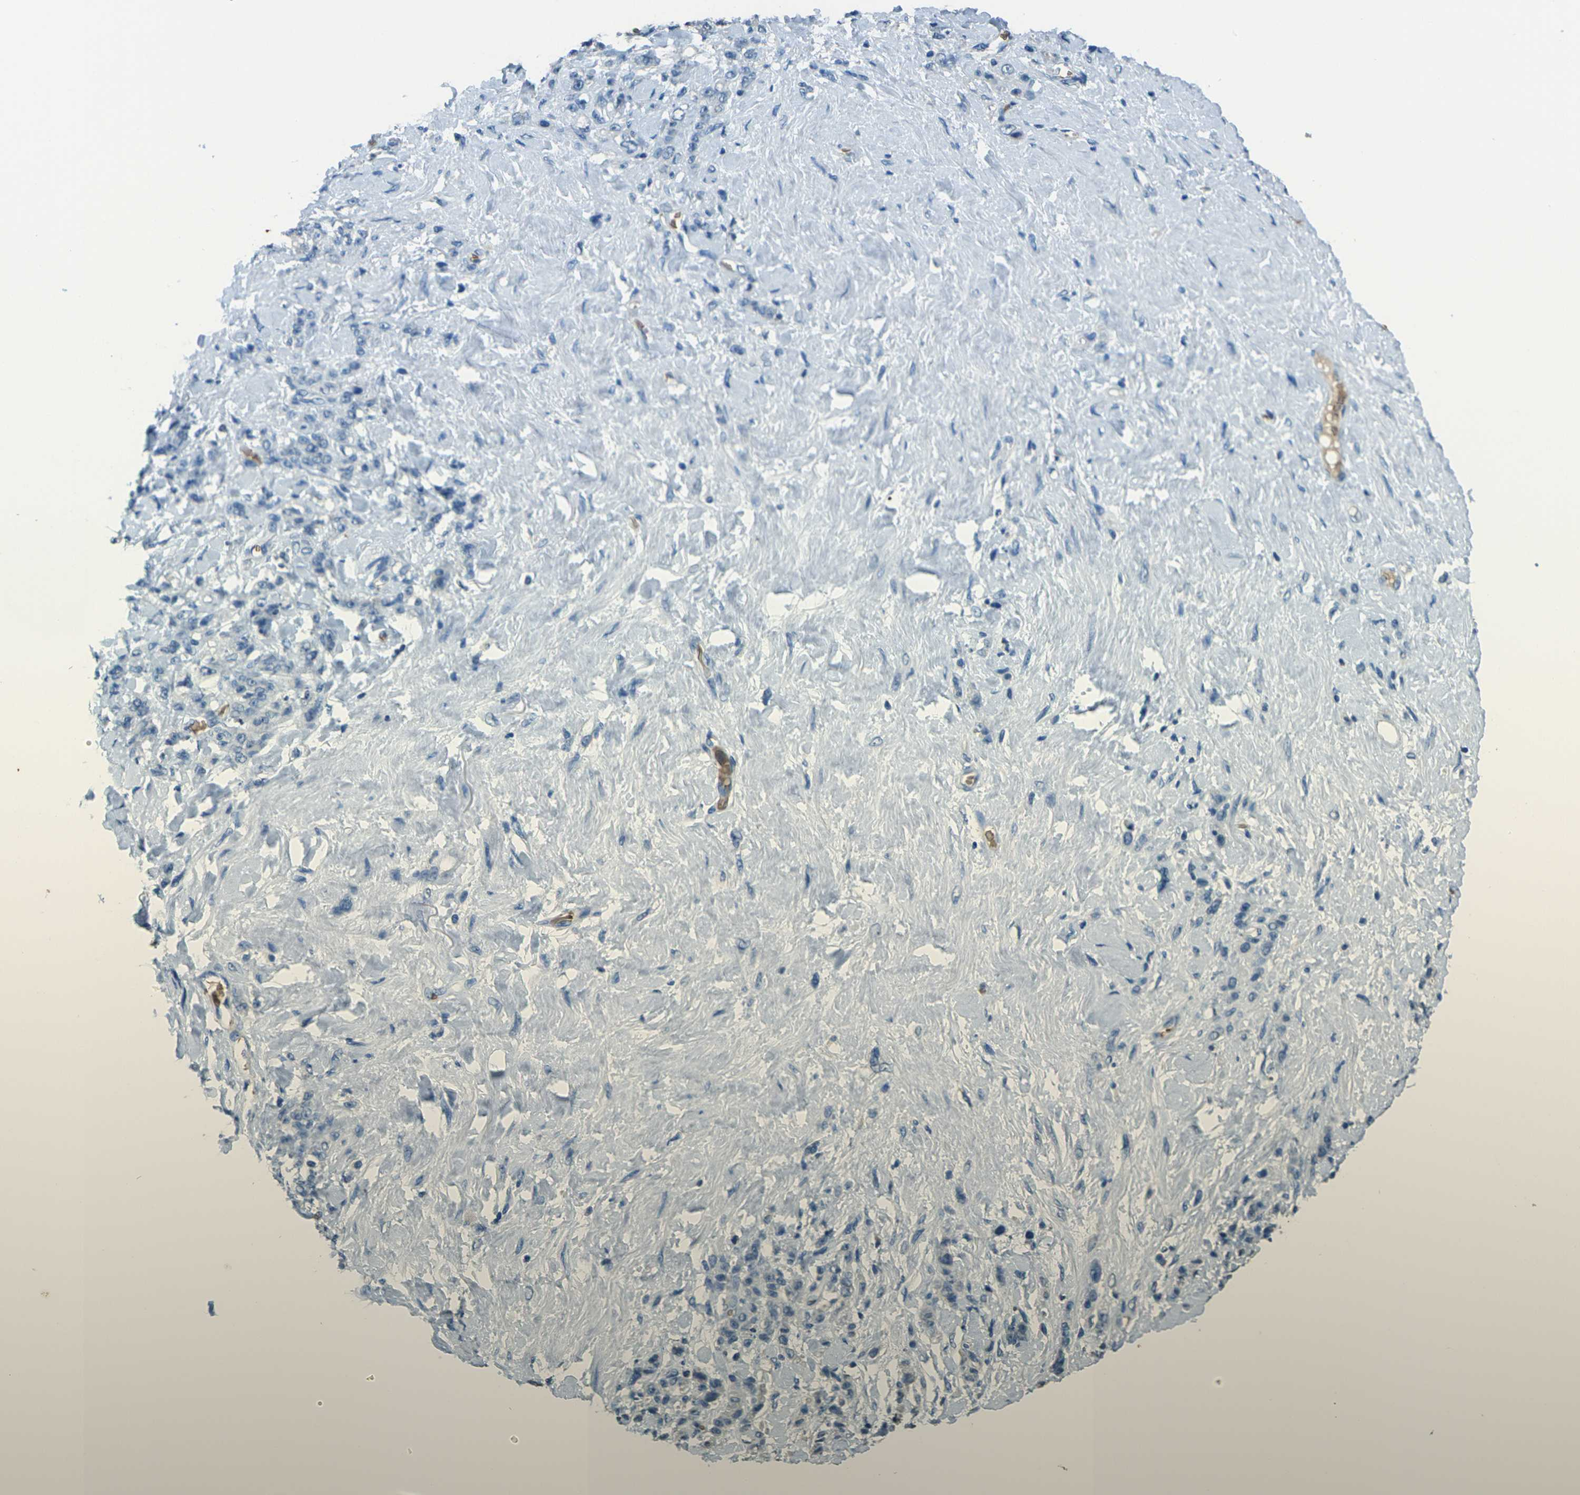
{"staining": {"intensity": "negative", "quantity": "none", "location": "none"}, "tissue": "stomach cancer", "cell_type": "Tumor cells", "image_type": "cancer", "snomed": [{"axis": "morphology", "description": "Adenocarcinoma, NOS"}, {"axis": "topography", "description": "Stomach"}], "caption": "Tumor cells show no significant protein staining in stomach cancer (adenocarcinoma).", "gene": "HBB", "patient": {"sex": "male", "age": 82}}